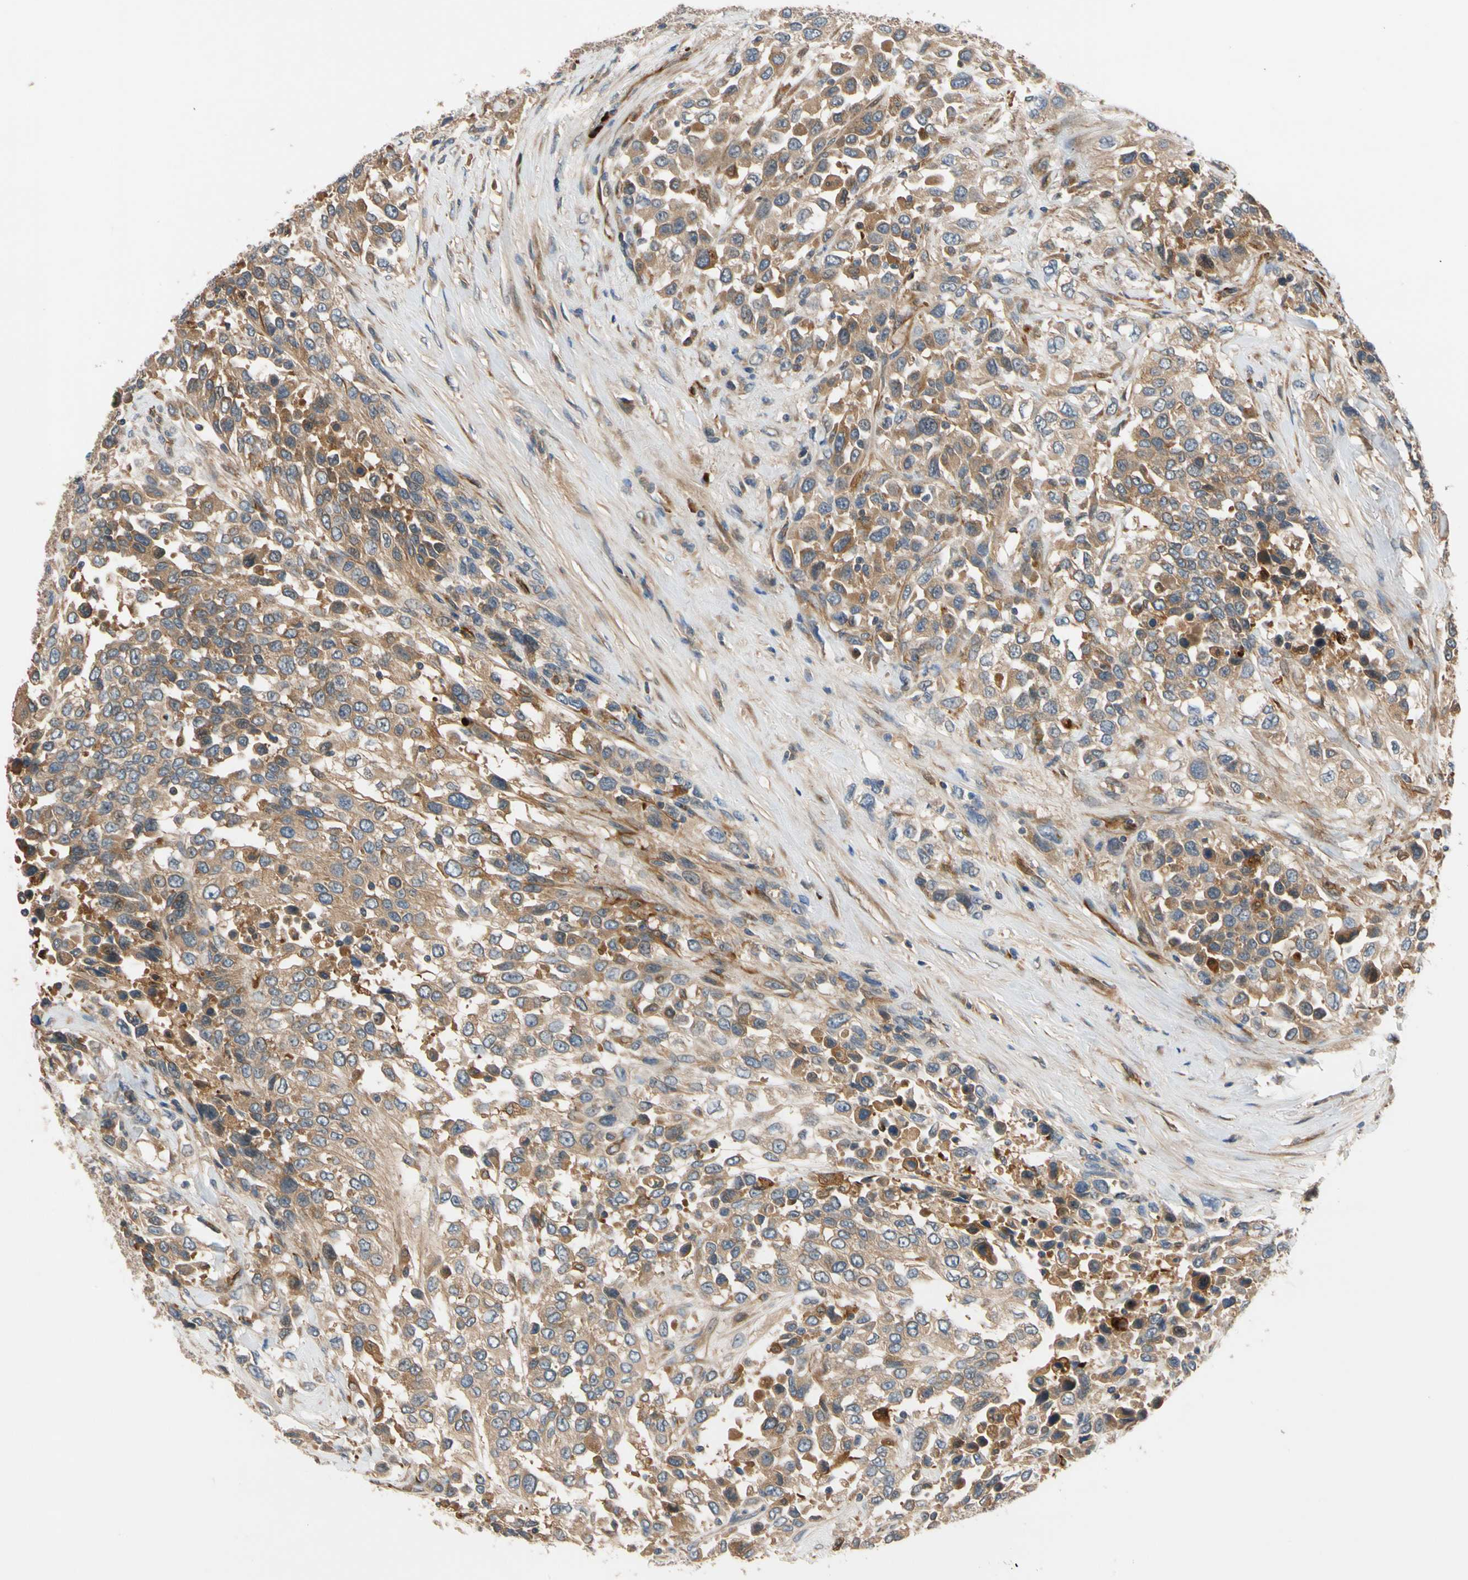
{"staining": {"intensity": "moderate", "quantity": ">75%", "location": "cytoplasmic/membranous"}, "tissue": "urothelial cancer", "cell_type": "Tumor cells", "image_type": "cancer", "snomed": [{"axis": "morphology", "description": "Urothelial carcinoma, High grade"}, {"axis": "topography", "description": "Urinary bladder"}], "caption": "Protein analysis of urothelial cancer tissue shows moderate cytoplasmic/membranous positivity in approximately >75% of tumor cells.", "gene": "FGD6", "patient": {"sex": "female", "age": 80}}